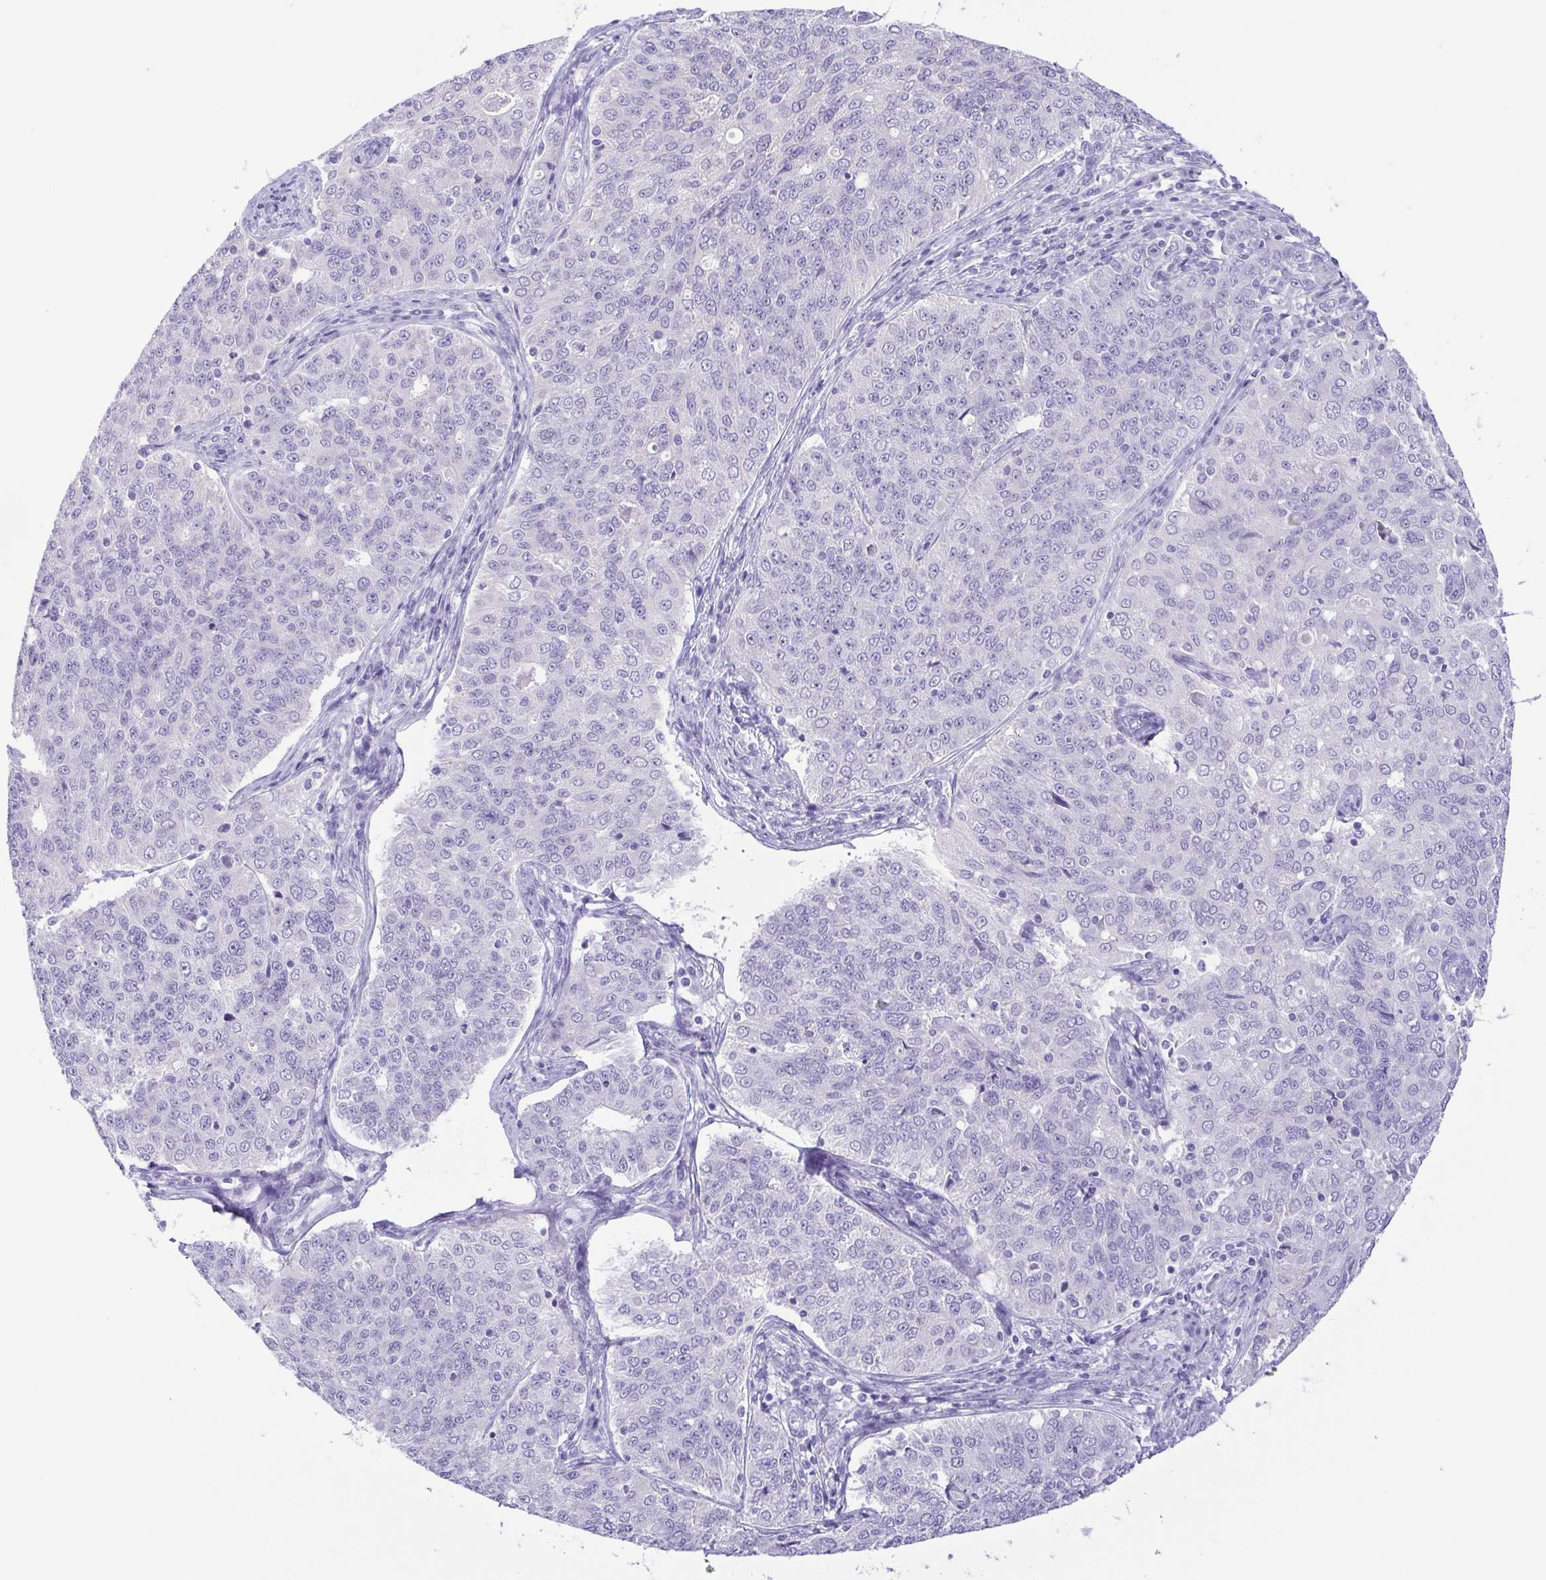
{"staining": {"intensity": "negative", "quantity": "none", "location": "none"}, "tissue": "endometrial cancer", "cell_type": "Tumor cells", "image_type": "cancer", "snomed": [{"axis": "morphology", "description": "Adenocarcinoma, NOS"}, {"axis": "topography", "description": "Endometrium"}], "caption": "Immunohistochemistry photomicrograph of neoplastic tissue: human endometrial cancer stained with DAB (3,3'-diaminobenzidine) displays no significant protein expression in tumor cells.", "gene": "MYL7", "patient": {"sex": "female", "age": 43}}